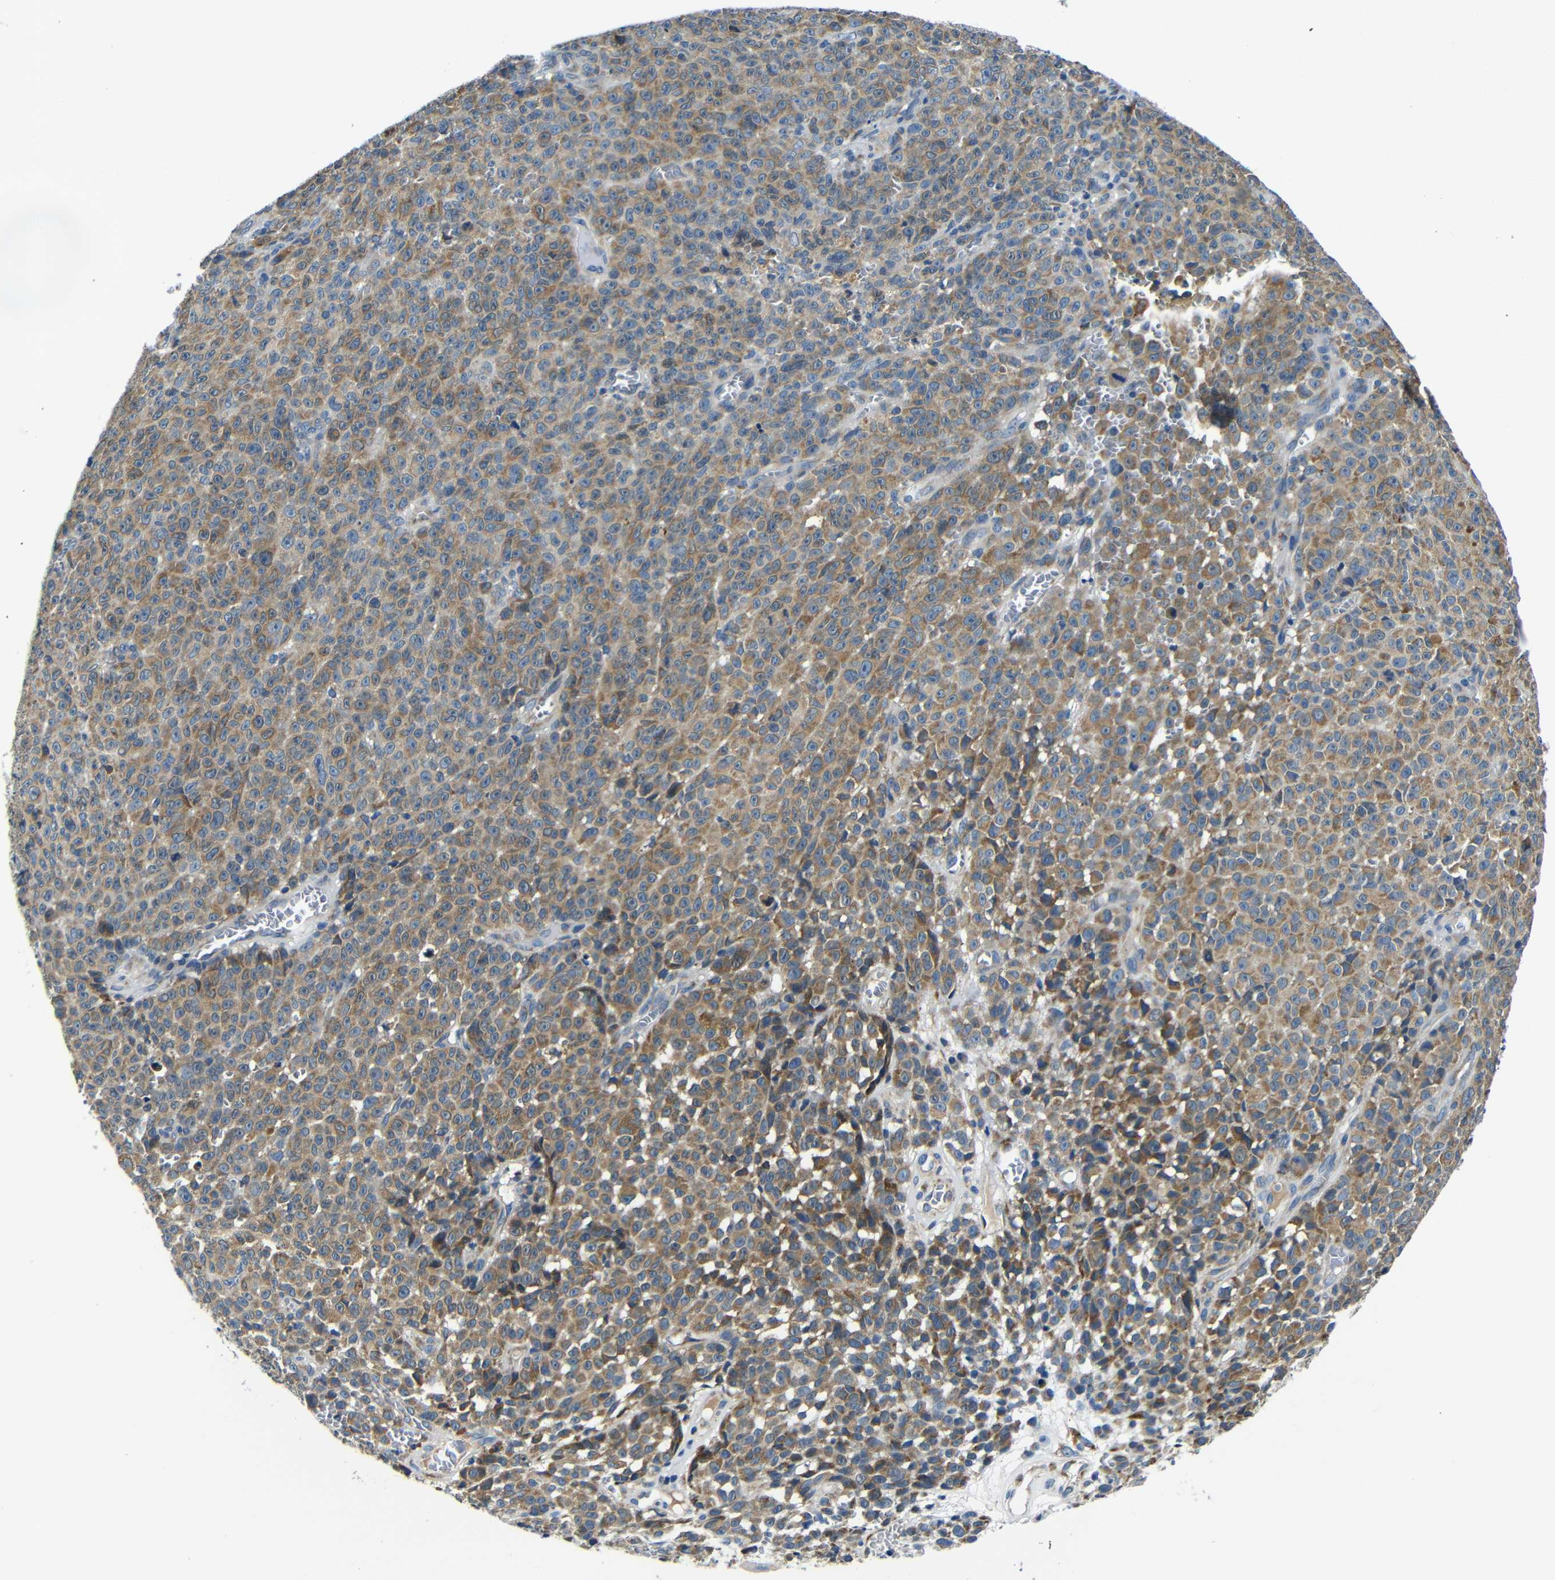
{"staining": {"intensity": "moderate", "quantity": ">75%", "location": "cytoplasmic/membranous"}, "tissue": "melanoma", "cell_type": "Tumor cells", "image_type": "cancer", "snomed": [{"axis": "morphology", "description": "Malignant melanoma, NOS"}, {"axis": "topography", "description": "Skin"}], "caption": "Immunohistochemistry (IHC) staining of malignant melanoma, which demonstrates medium levels of moderate cytoplasmic/membranous staining in approximately >75% of tumor cells indicating moderate cytoplasmic/membranous protein positivity. The staining was performed using DAB (3,3'-diaminobenzidine) (brown) for protein detection and nuclei were counterstained in hematoxylin (blue).", "gene": "FKBP14", "patient": {"sex": "female", "age": 82}}